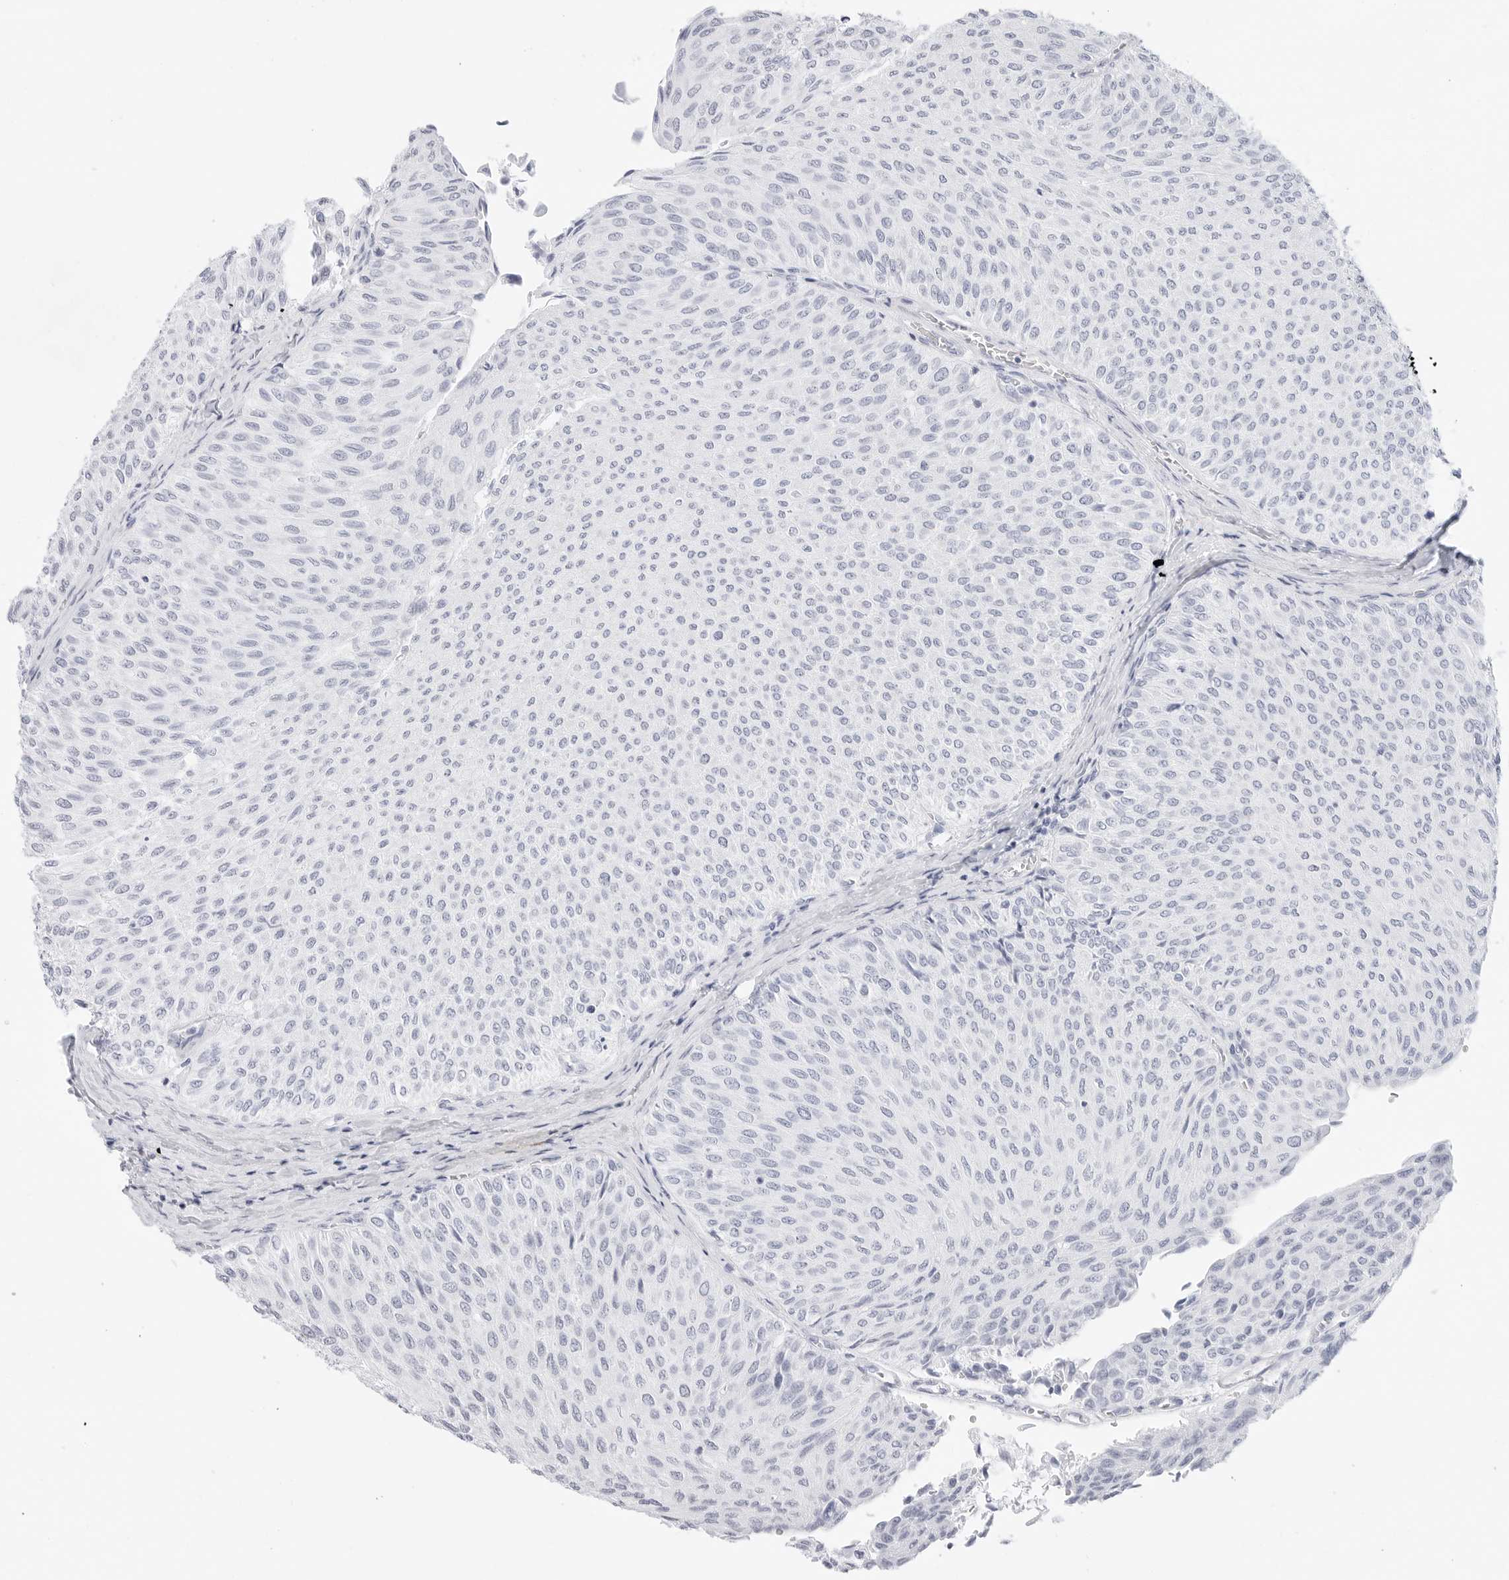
{"staining": {"intensity": "negative", "quantity": "none", "location": "none"}, "tissue": "urothelial cancer", "cell_type": "Tumor cells", "image_type": "cancer", "snomed": [{"axis": "morphology", "description": "Urothelial carcinoma, Low grade"}, {"axis": "topography", "description": "Urinary bladder"}], "caption": "The histopathology image reveals no significant expression in tumor cells of urothelial cancer.", "gene": "TFF2", "patient": {"sex": "male", "age": 78}}